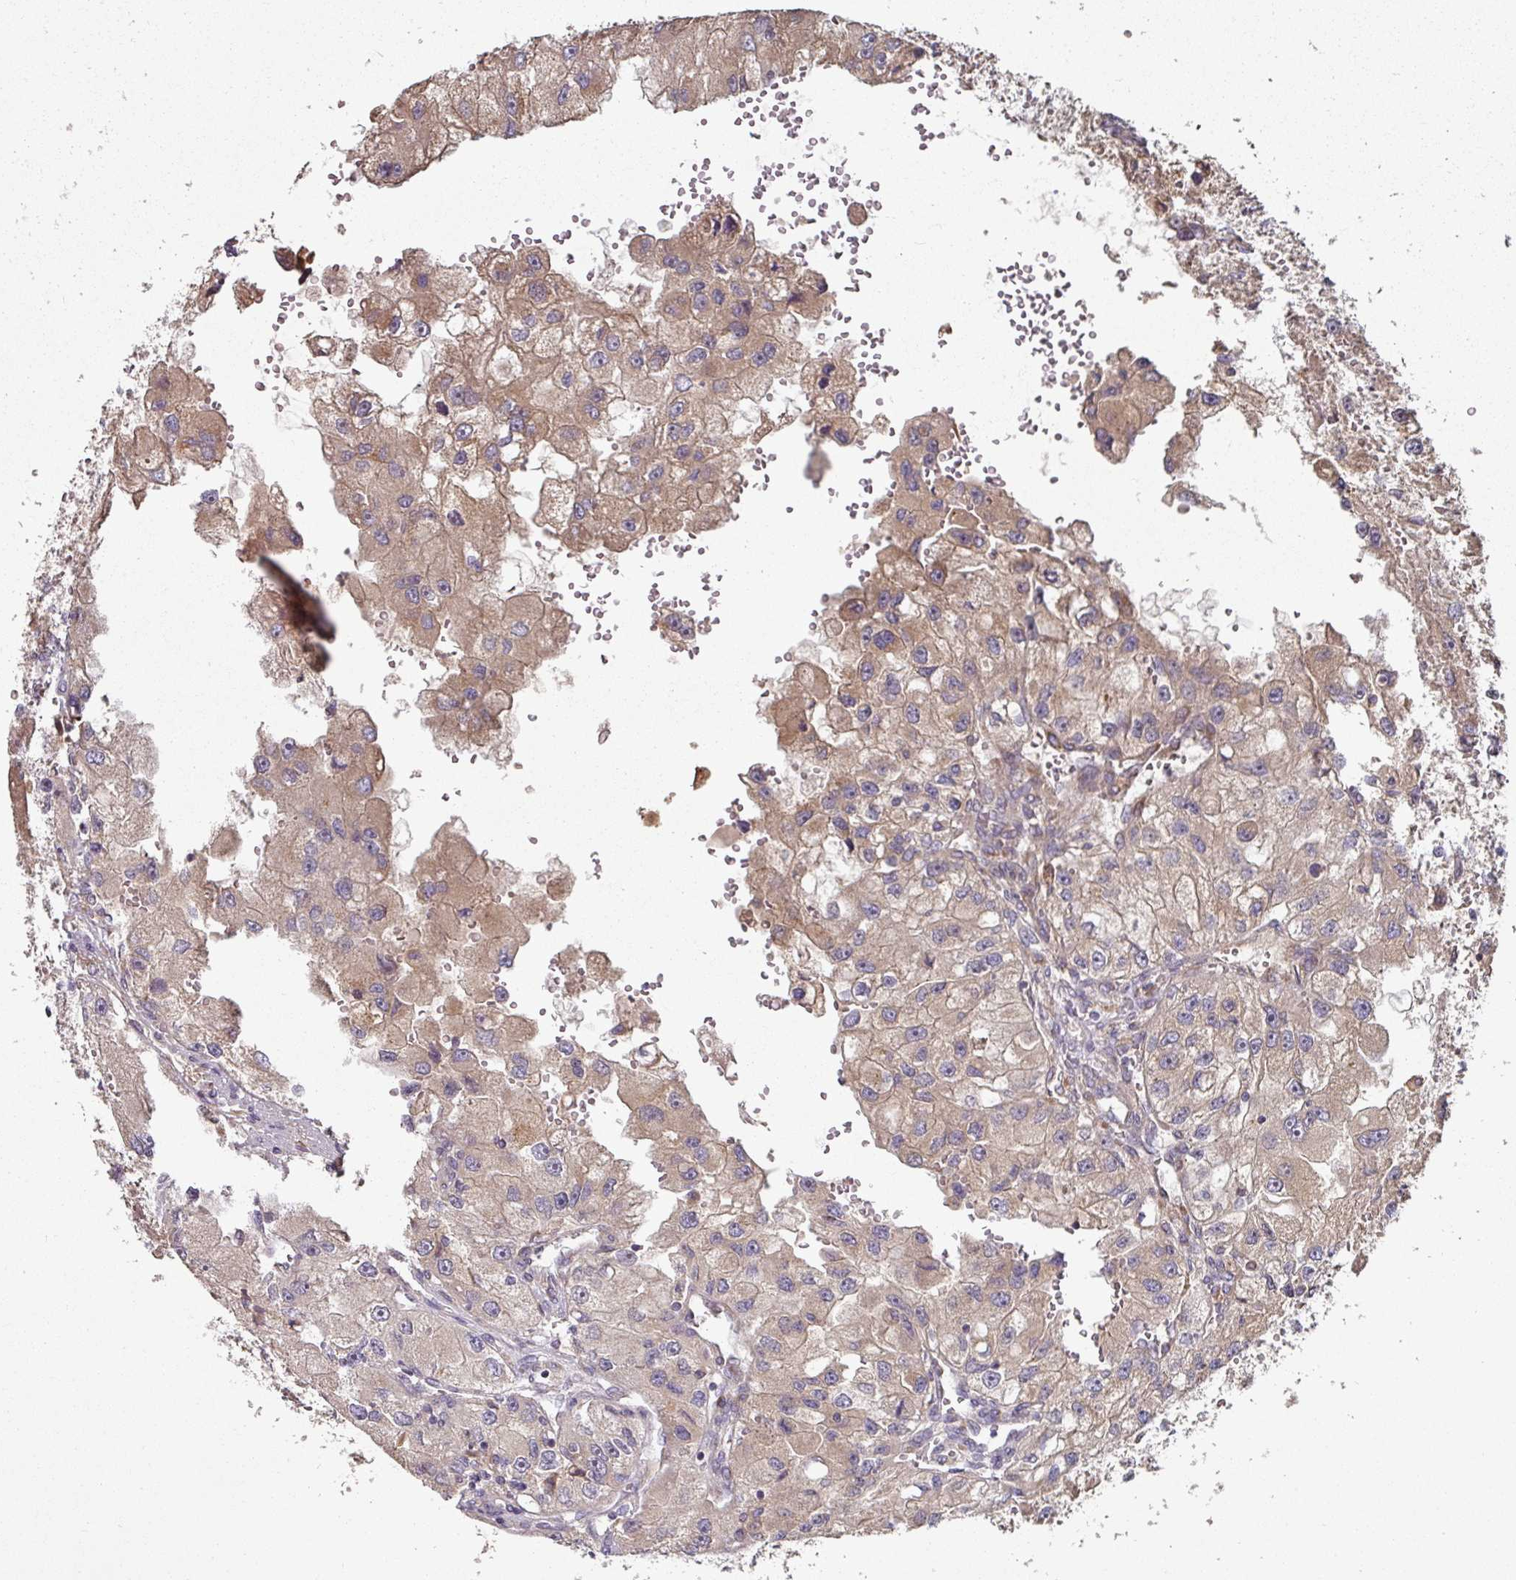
{"staining": {"intensity": "moderate", "quantity": "<25%", "location": "cytoplasmic/membranous"}, "tissue": "renal cancer", "cell_type": "Tumor cells", "image_type": "cancer", "snomed": [{"axis": "morphology", "description": "Adenocarcinoma, NOS"}, {"axis": "topography", "description": "Kidney"}], "caption": "A brown stain highlights moderate cytoplasmic/membranous positivity of a protein in human renal adenocarcinoma tumor cells.", "gene": "SIK1", "patient": {"sex": "male", "age": 63}}